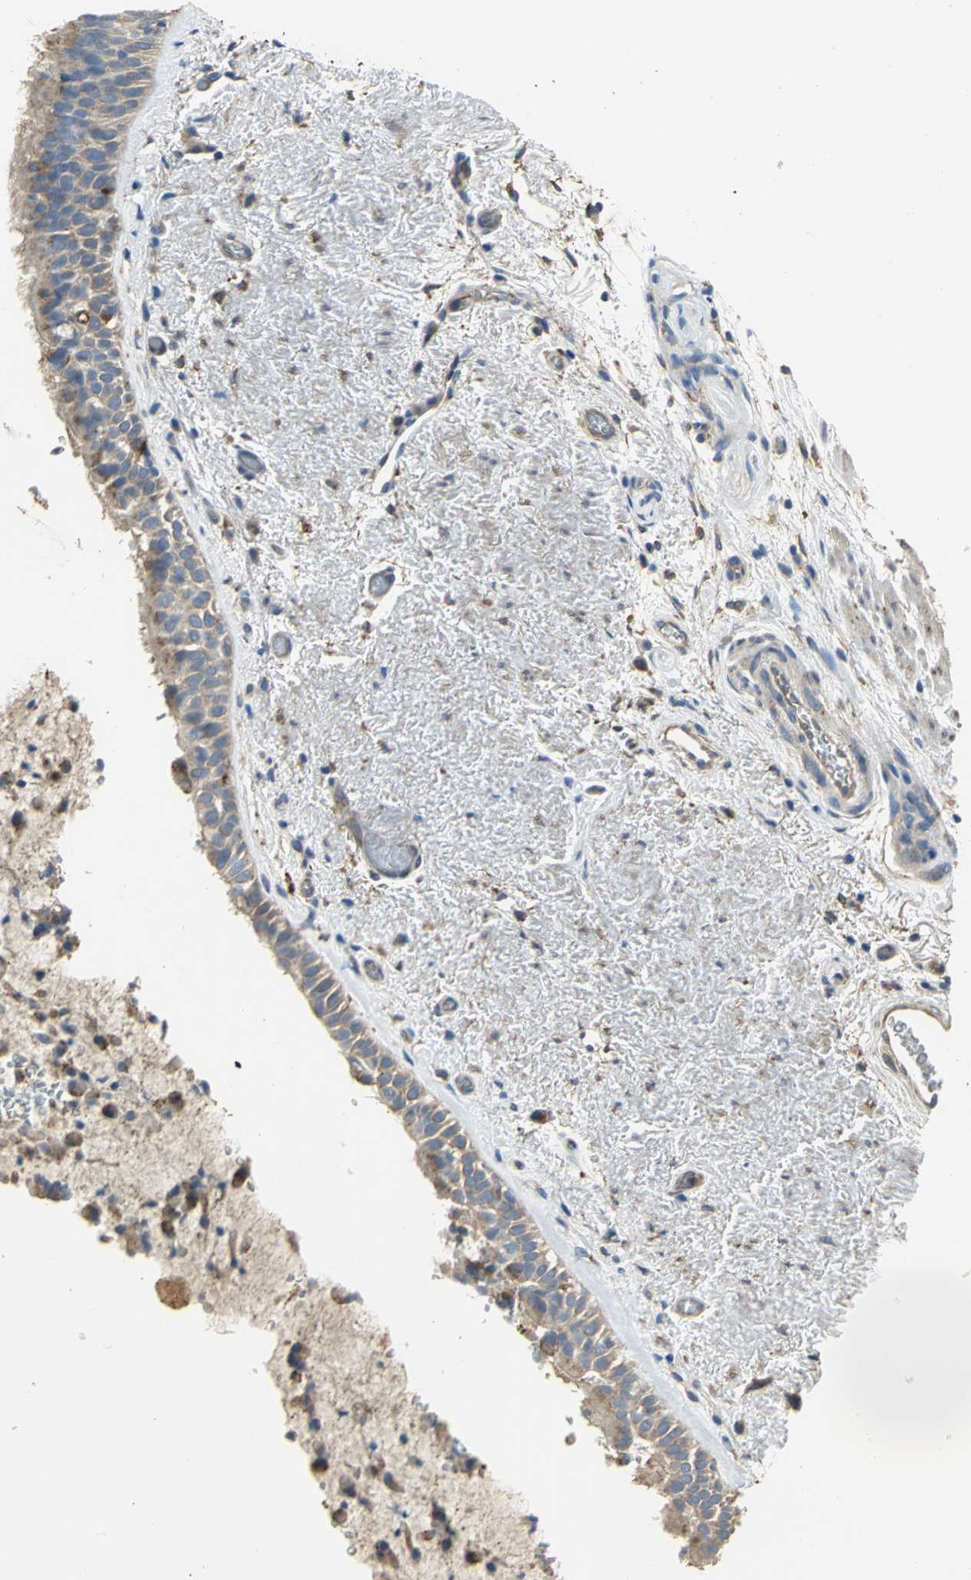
{"staining": {"intensity": "weak", "quantity": "25%-75%", "location": "cytoplasmic/membranous,nuclear"}, "tissue": "bronchus", "cell_type": "Respiratory epithelial cells", "image_type": "normal", "snomed": [{"axis": "morphology", "description": "Normal tissue, NOS"}, {"axis": "topography", "description": "Bronchus"}], "caption": "This histopathology image shows IHC staining of unremarkable human bronchus, with low weak cytoplasmic/membranous,nuclear expression in about 25%-75% of respiratory epithelial cells.", "gene": "DIAPH2", "patient": {"sex": "female", "age": 54}}